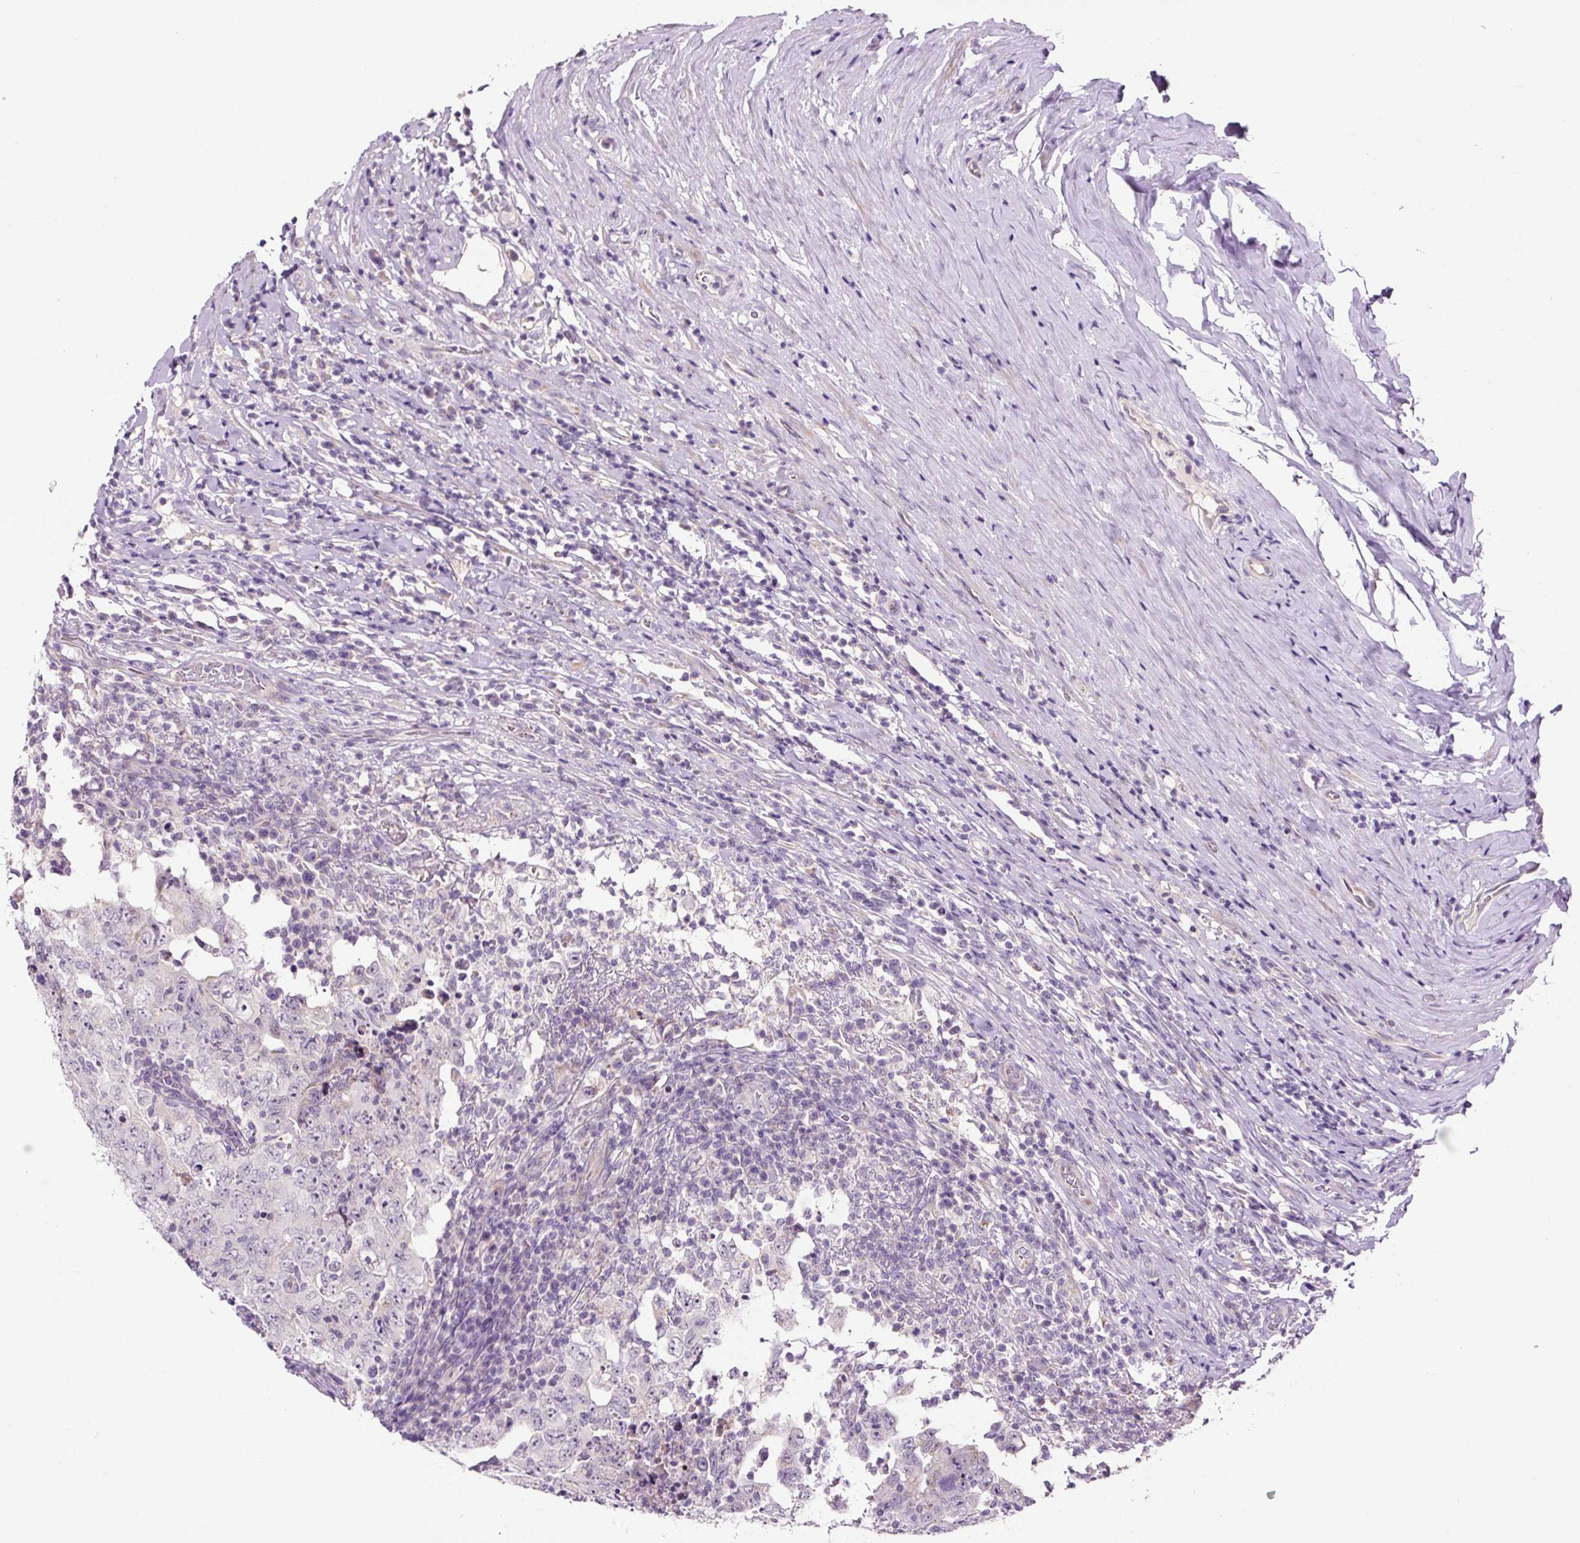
{"staining": {"intensity": "negative", "quantity": "none", "location": "none"}, "tissue": "testis cancer", "cell_type": "Tumor cells", "image_type": "cancer", "snomed": [{"axis": "morphology", "description": "Carcinoma, Embryonal, NOS"}, {"axis": "topography", "description": "Testis"}], "caption": "This is an immunohistochemistry (IHC) photomicrograph of testis cancer (embryonal carcinoma). There is no expression in tumor cells.", "gene": "OGDHL", "patient": {"sex": "male", "age": 26}}